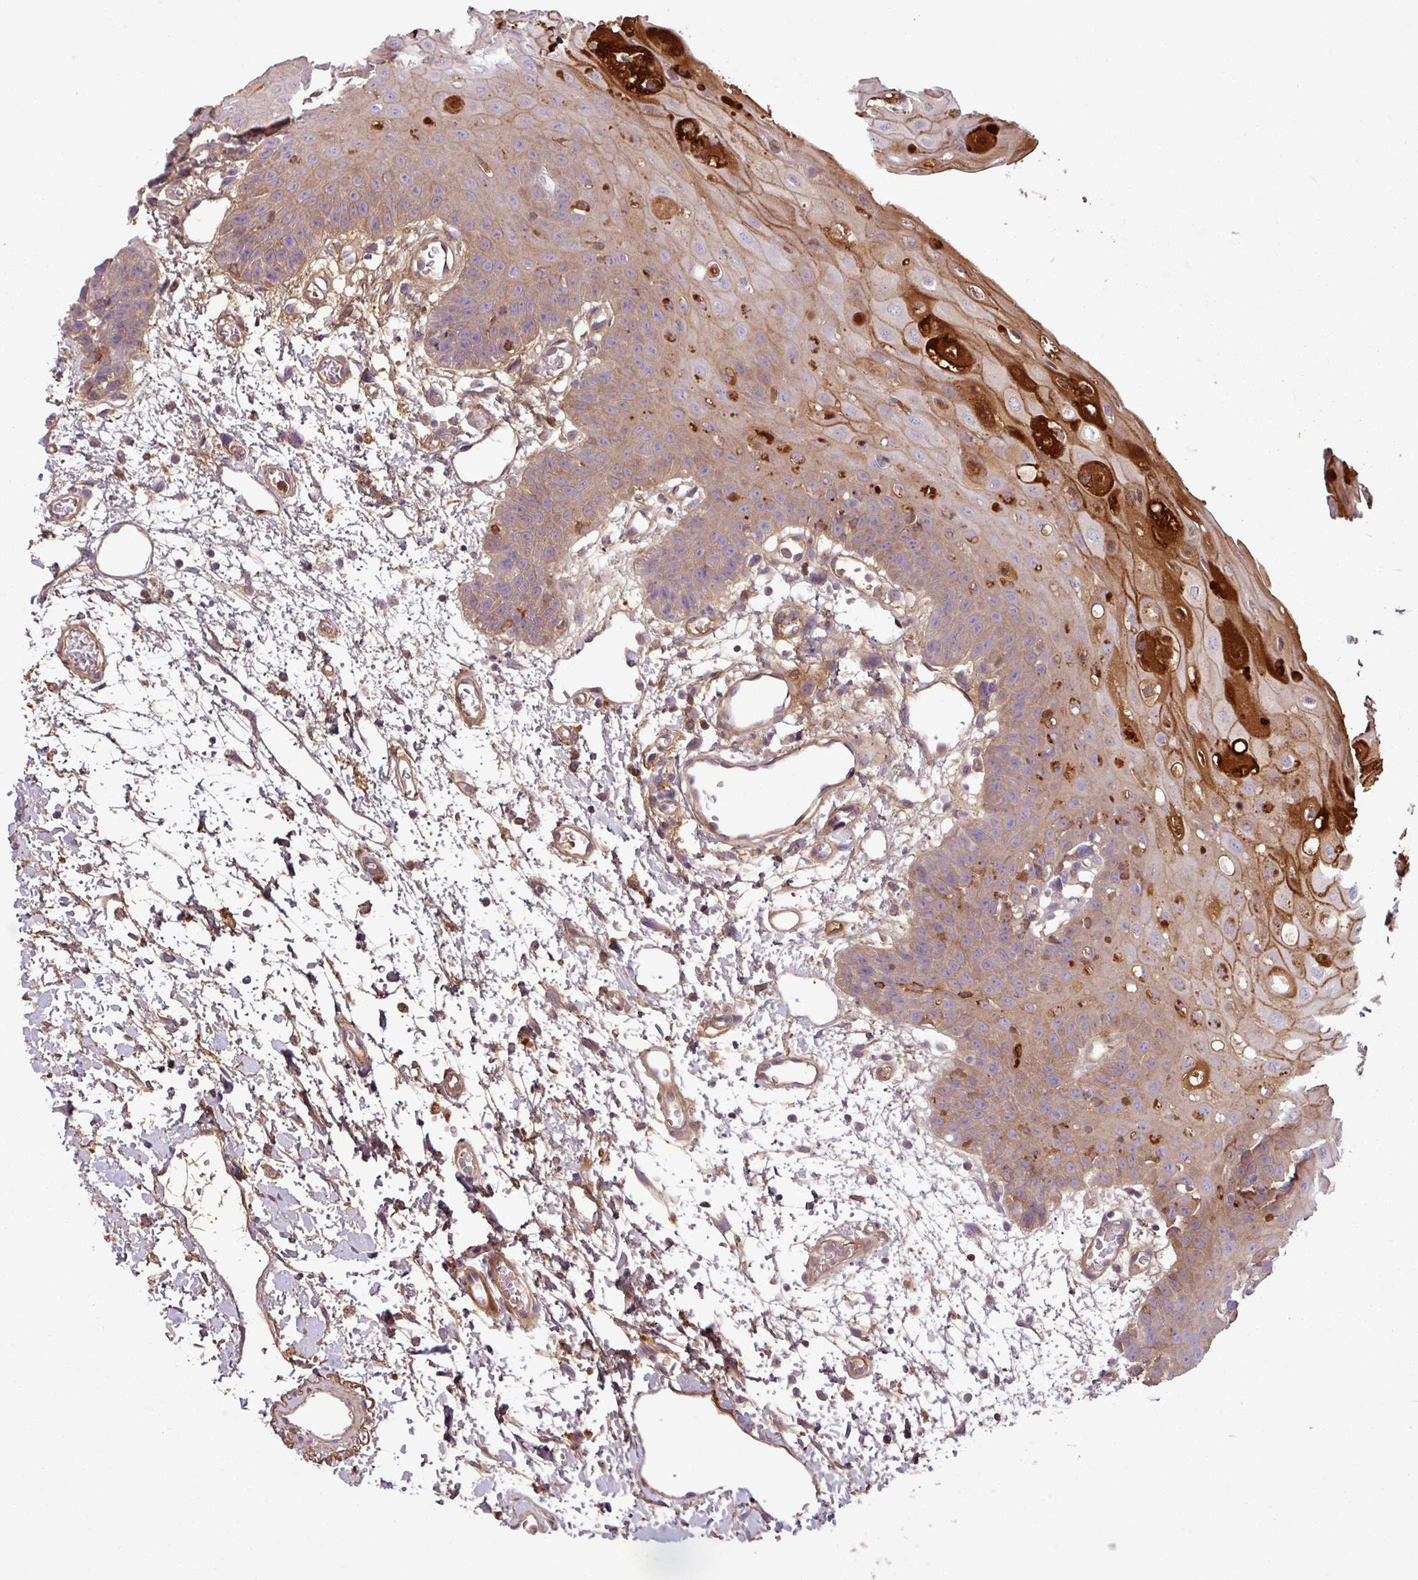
{"staining": {"intensity": "strong", "quantity": "<25%", "location": "cytoplasmic/membranous"}, "tissue": "oral mucosa", "cell_type": "Squamous epithelial cells", "image_type": "normal", "snomed": [{"axis": "morphology", "description": "Normal tissue, NOS"}, {"axis": "topography", "description": "Oral tissue"}, {"axis": "topography", "description": "Tounge, NOS"}], "caption": "Immunohistochemistry micrograph of benign oral mucosa: oral mucosa stained using immunohistochemistry (IHC) shows medium levels of strong protein expression localized specifically in the cytoplasmic/membranous of squamous epithelial cells, appearing as a cytoplasmic/membranous brown color.", "gene": "C4A", "patient": {"sex": "female", "age": 59}}